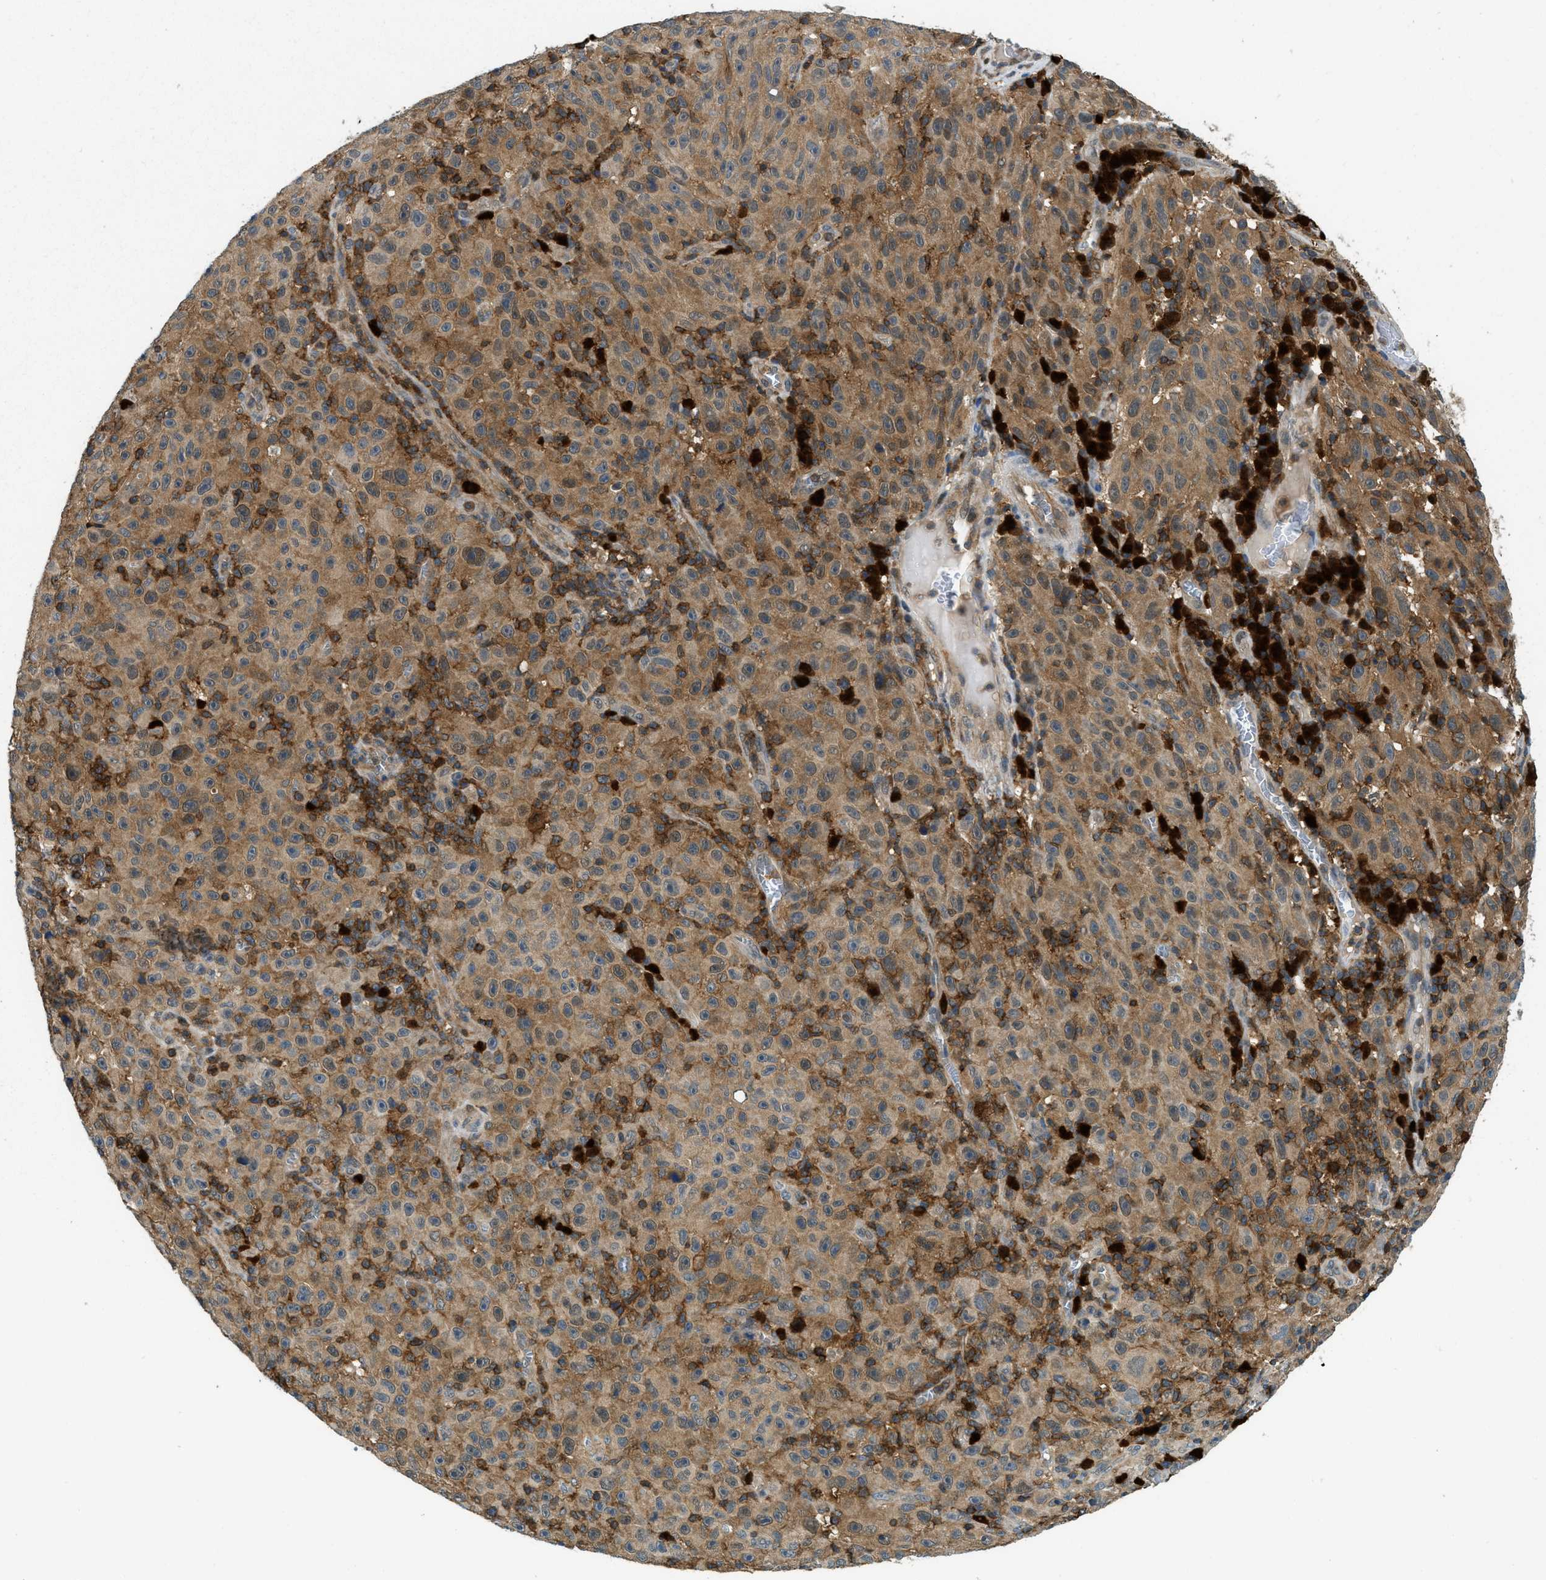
{"staining": {"intensity": "moderate", "quantity": ">75%", "location": "cytoplasmic/membranous"}, "tissue": "melanoma", "cell_type": "Tumor cells", "image_type": "cancer", "snomed": [{"axis": "morphology", "description": "Malignant melanoma, NOS"}, {"axis": "topography", "description": "Skin"}], "caption": "Melanoma stained for a protein reveals moderate cytoplasmic/membranous positivity in tumor cells.", "gene": "GMPPB", "patient": {"sex": "female", "age": 82}}